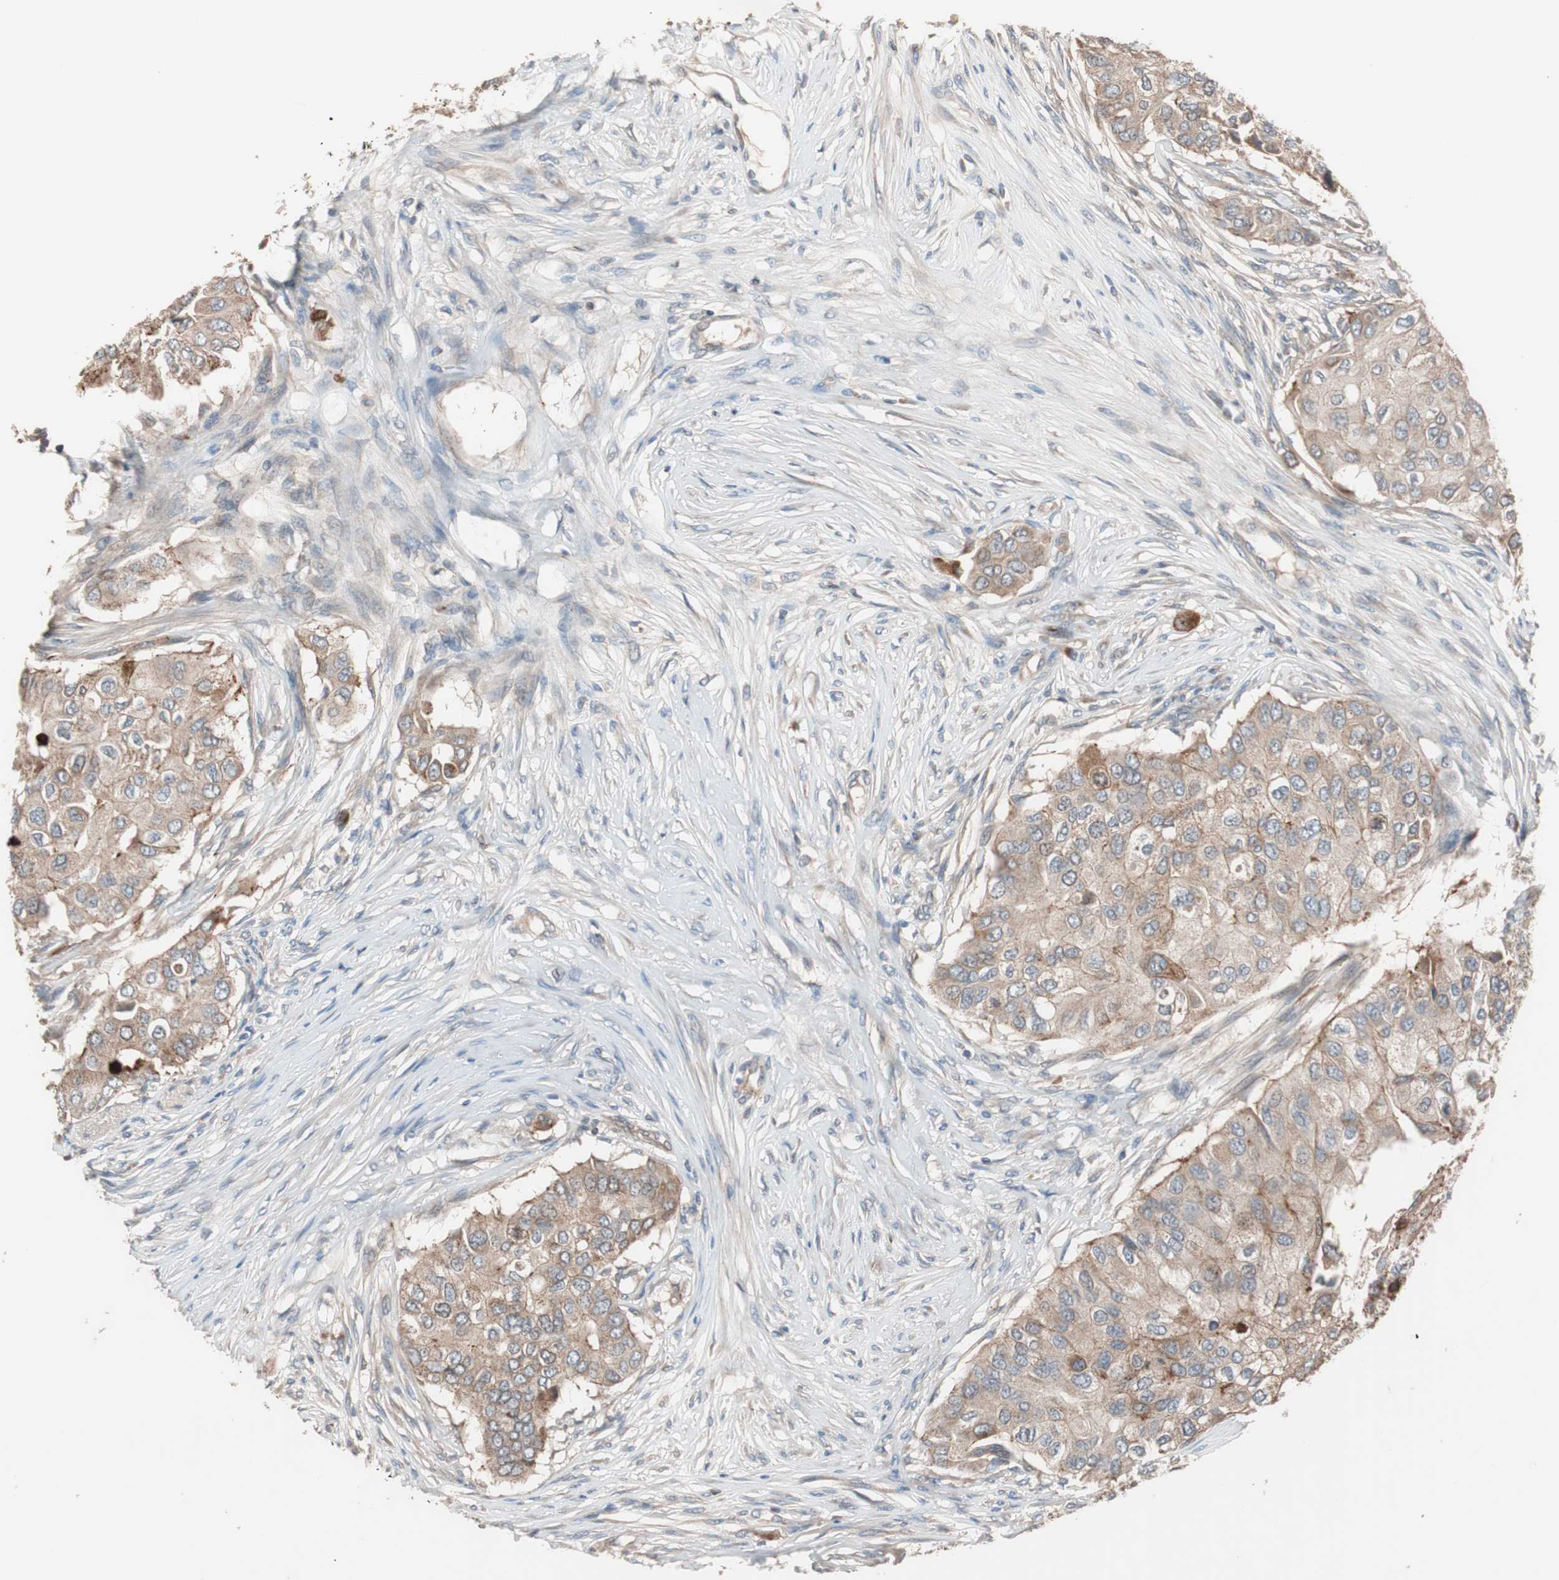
{"staining": {"intensity": "moderate", "quantity": ">75%", "location": "cytoplasmic/membranous"}, "tissue": "breast cancer", "cell_type": "Tumor cells", "image_type": "cancer", "snomed": [{"axis": "morphology", "description": "Normal tissue, NOS"}, {"axis": "morphology", "description": "Duct carcinoma"}, {"axis": "topography", "description": "Breast"}], "caption": "Immunohistochemistry of human breast cancer (intraductal carcinoma) demonstrates medium levels of moderate cytoplasmic/membranous expression in approximately >75% of tumor cells. (Brightfield microscopy of DAB IHC at high magnification).", "gene": "SDC4", "patient": {"sex": "female", "age": 49}}